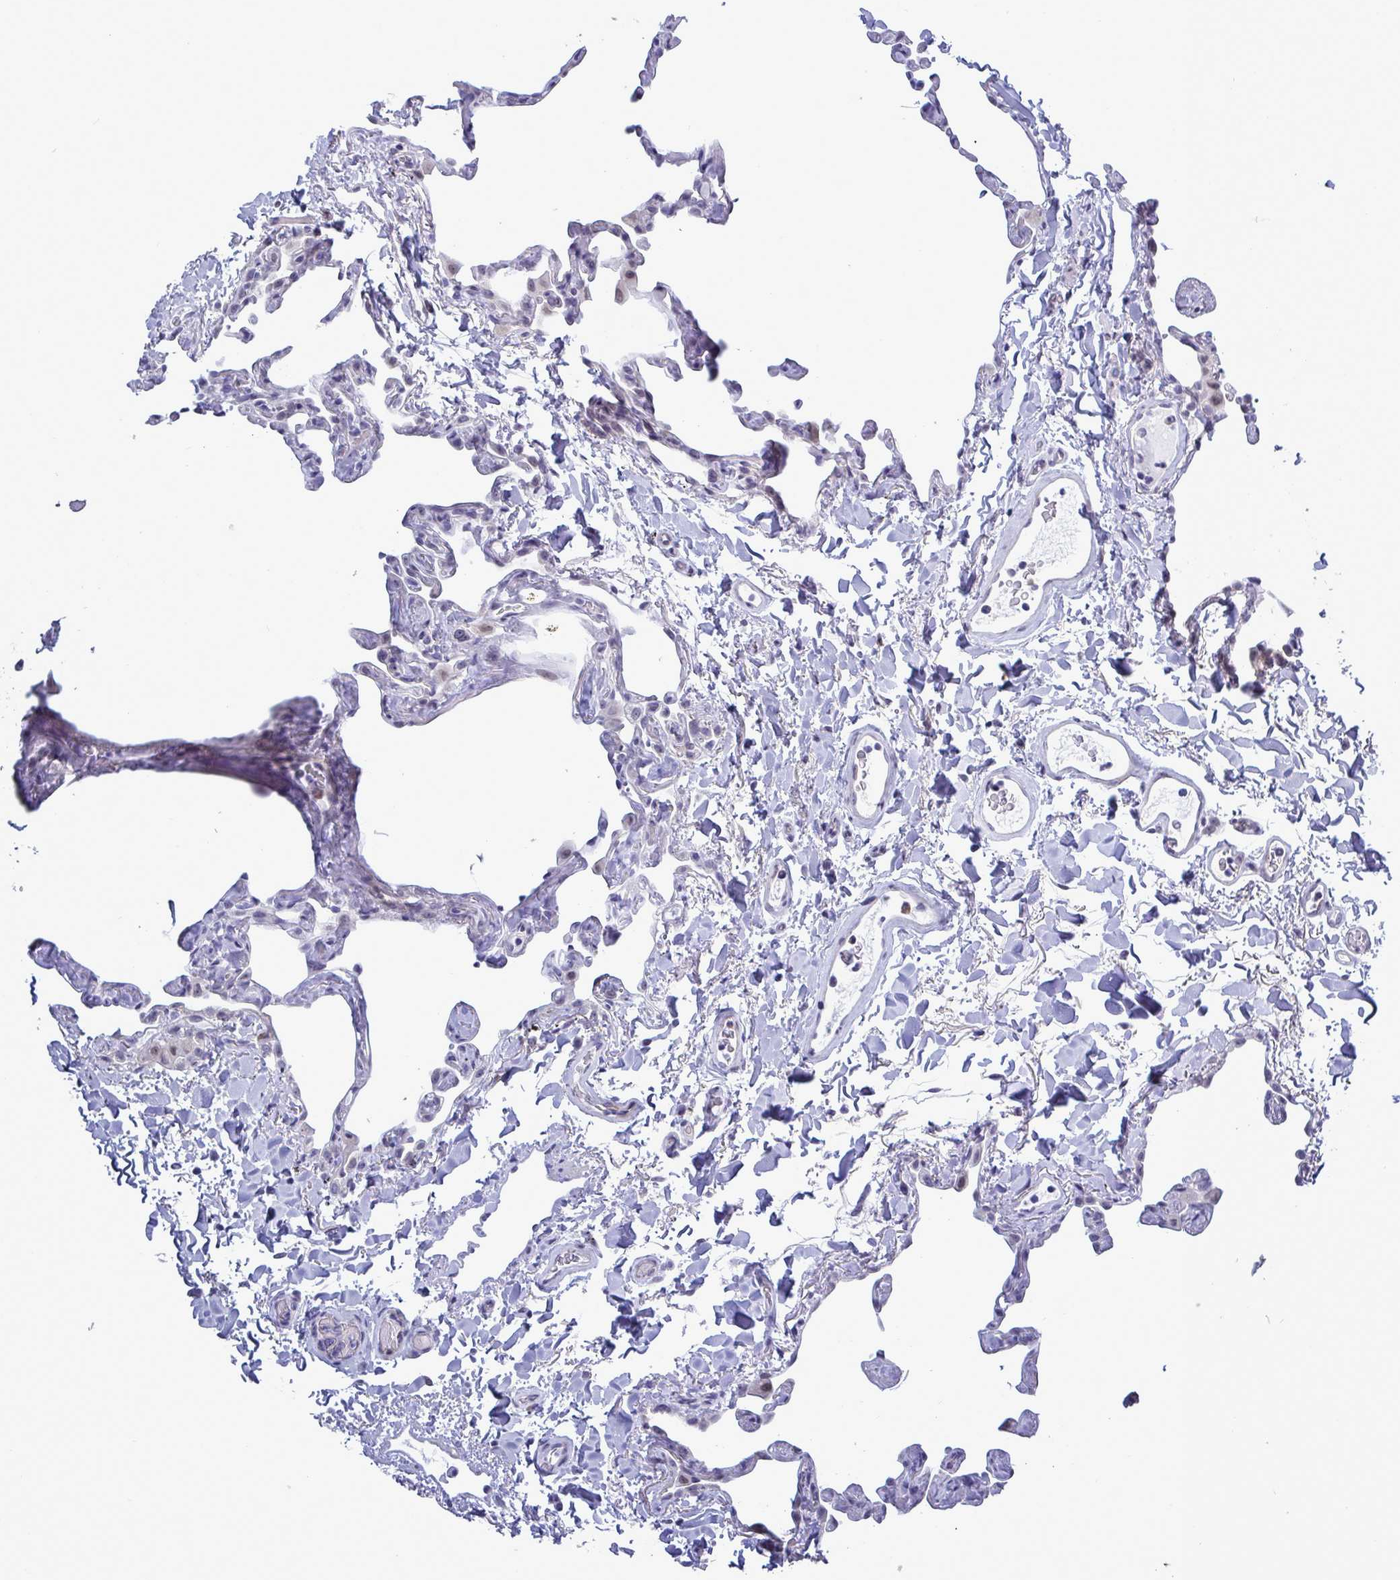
{"staining": {"intensity": "negative", "quantity": "none", "location": "none"}, "tissue": "lung", "cell_type": "Alveolar cells", "image_type": "normal", "snomed": [{"axis": "morphology", "description": "Normal tissue, NOS"}, {"axis": "topography", "description": "Lung"}], "caption": "Human lung stained for a protein using immunohistochemistry demonstrates no expression in alveolar cells.", "gene": "MFSD4A", "patient": {"sex": "male", "age": 65}}